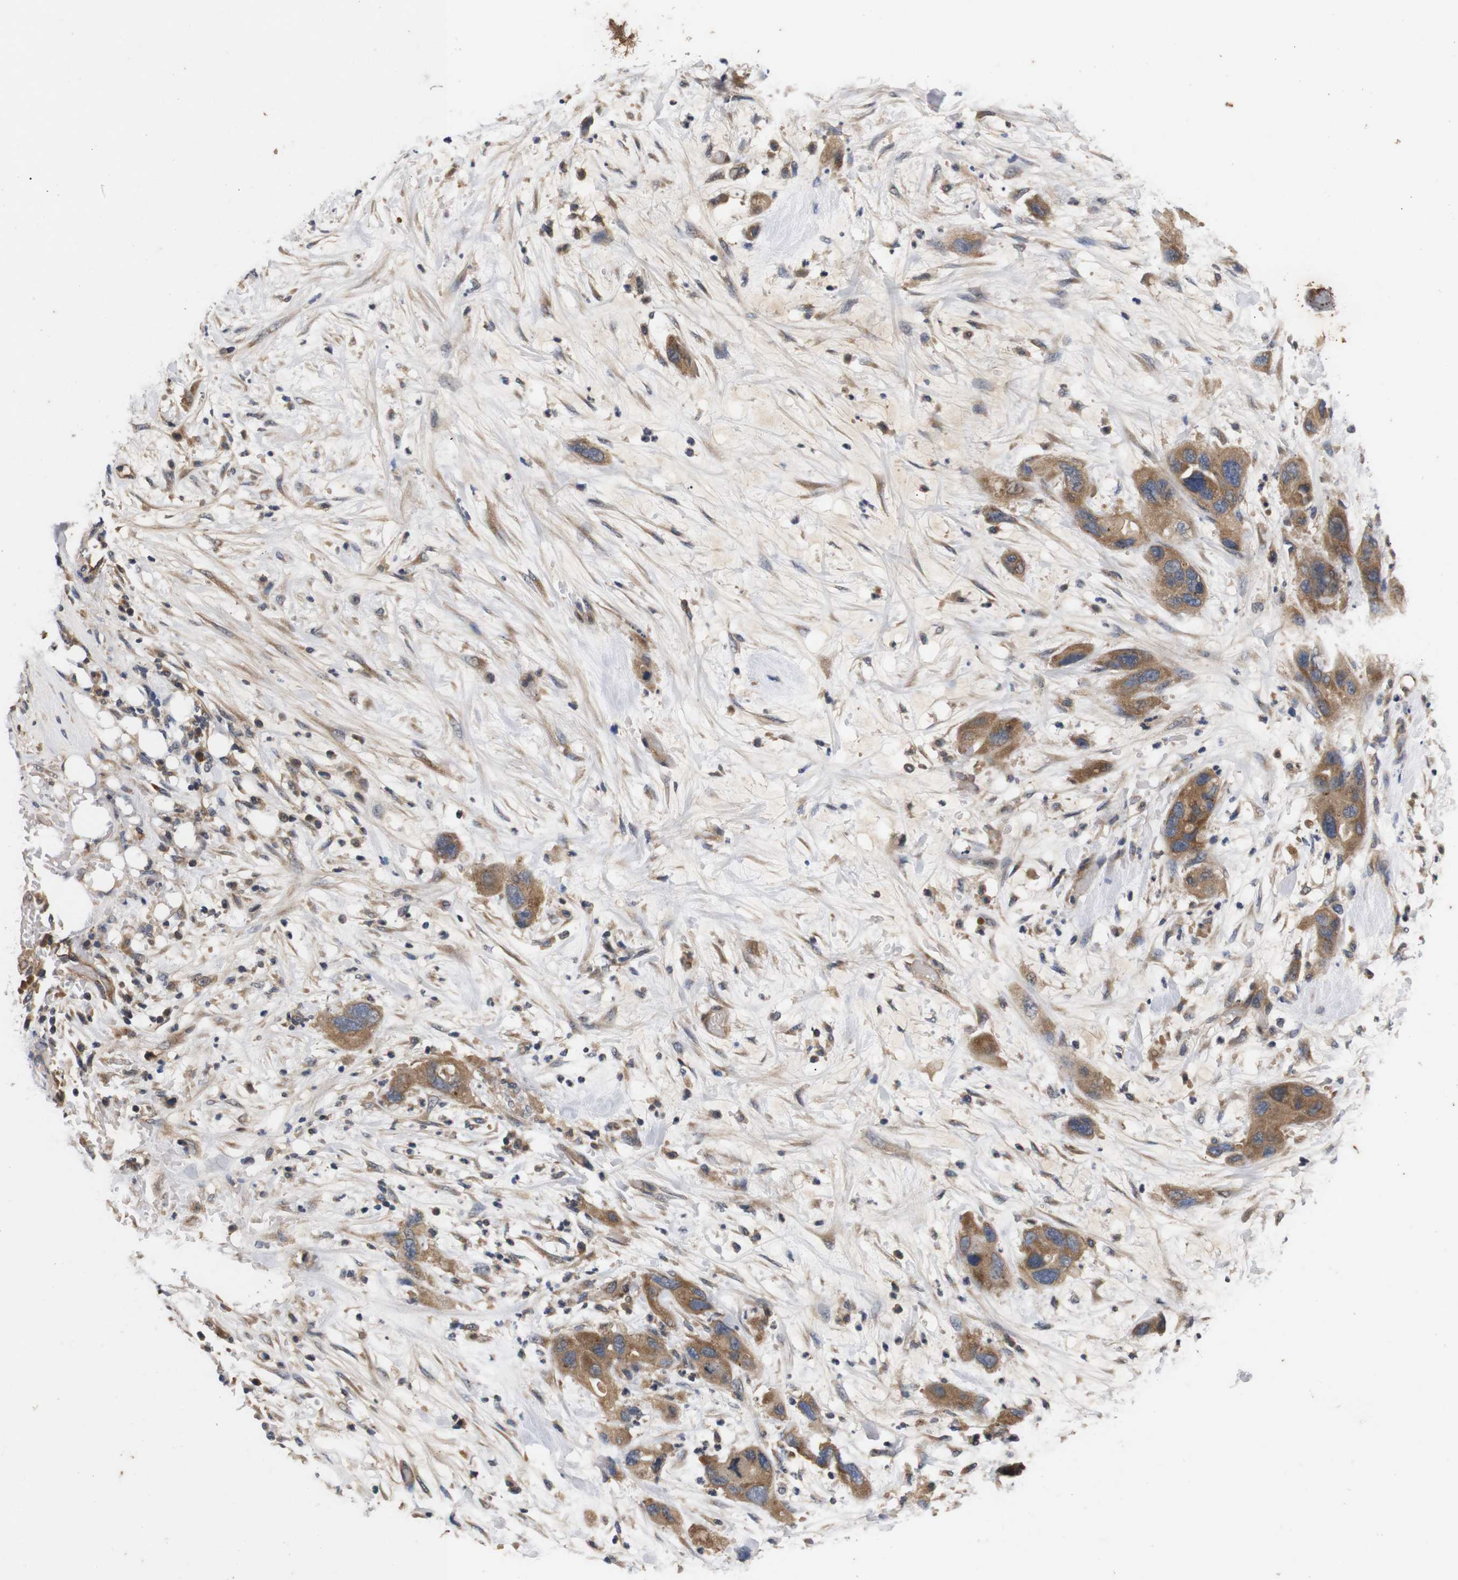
{"staining": {"intensity": "moderate", "quantity": ">75%", "location": "cytoplasmic/membranous"}, "tissue": "pancreatic cancer", "cell_type": "Tumor cells", "image_type": "cancer", "snomed": [{"axis": "morphology", "description": "Adenocarcinoma, NOS"}, {"axis": "topography", "description": "Pancreas"}], "caption": "Human pancreatic cancer (adenocarcinoma) stained with a protein marker demonstrates moderate staining in tumor cells.", "gene": "RIPK1", "patient": {"sex": "female", "age": 71}}